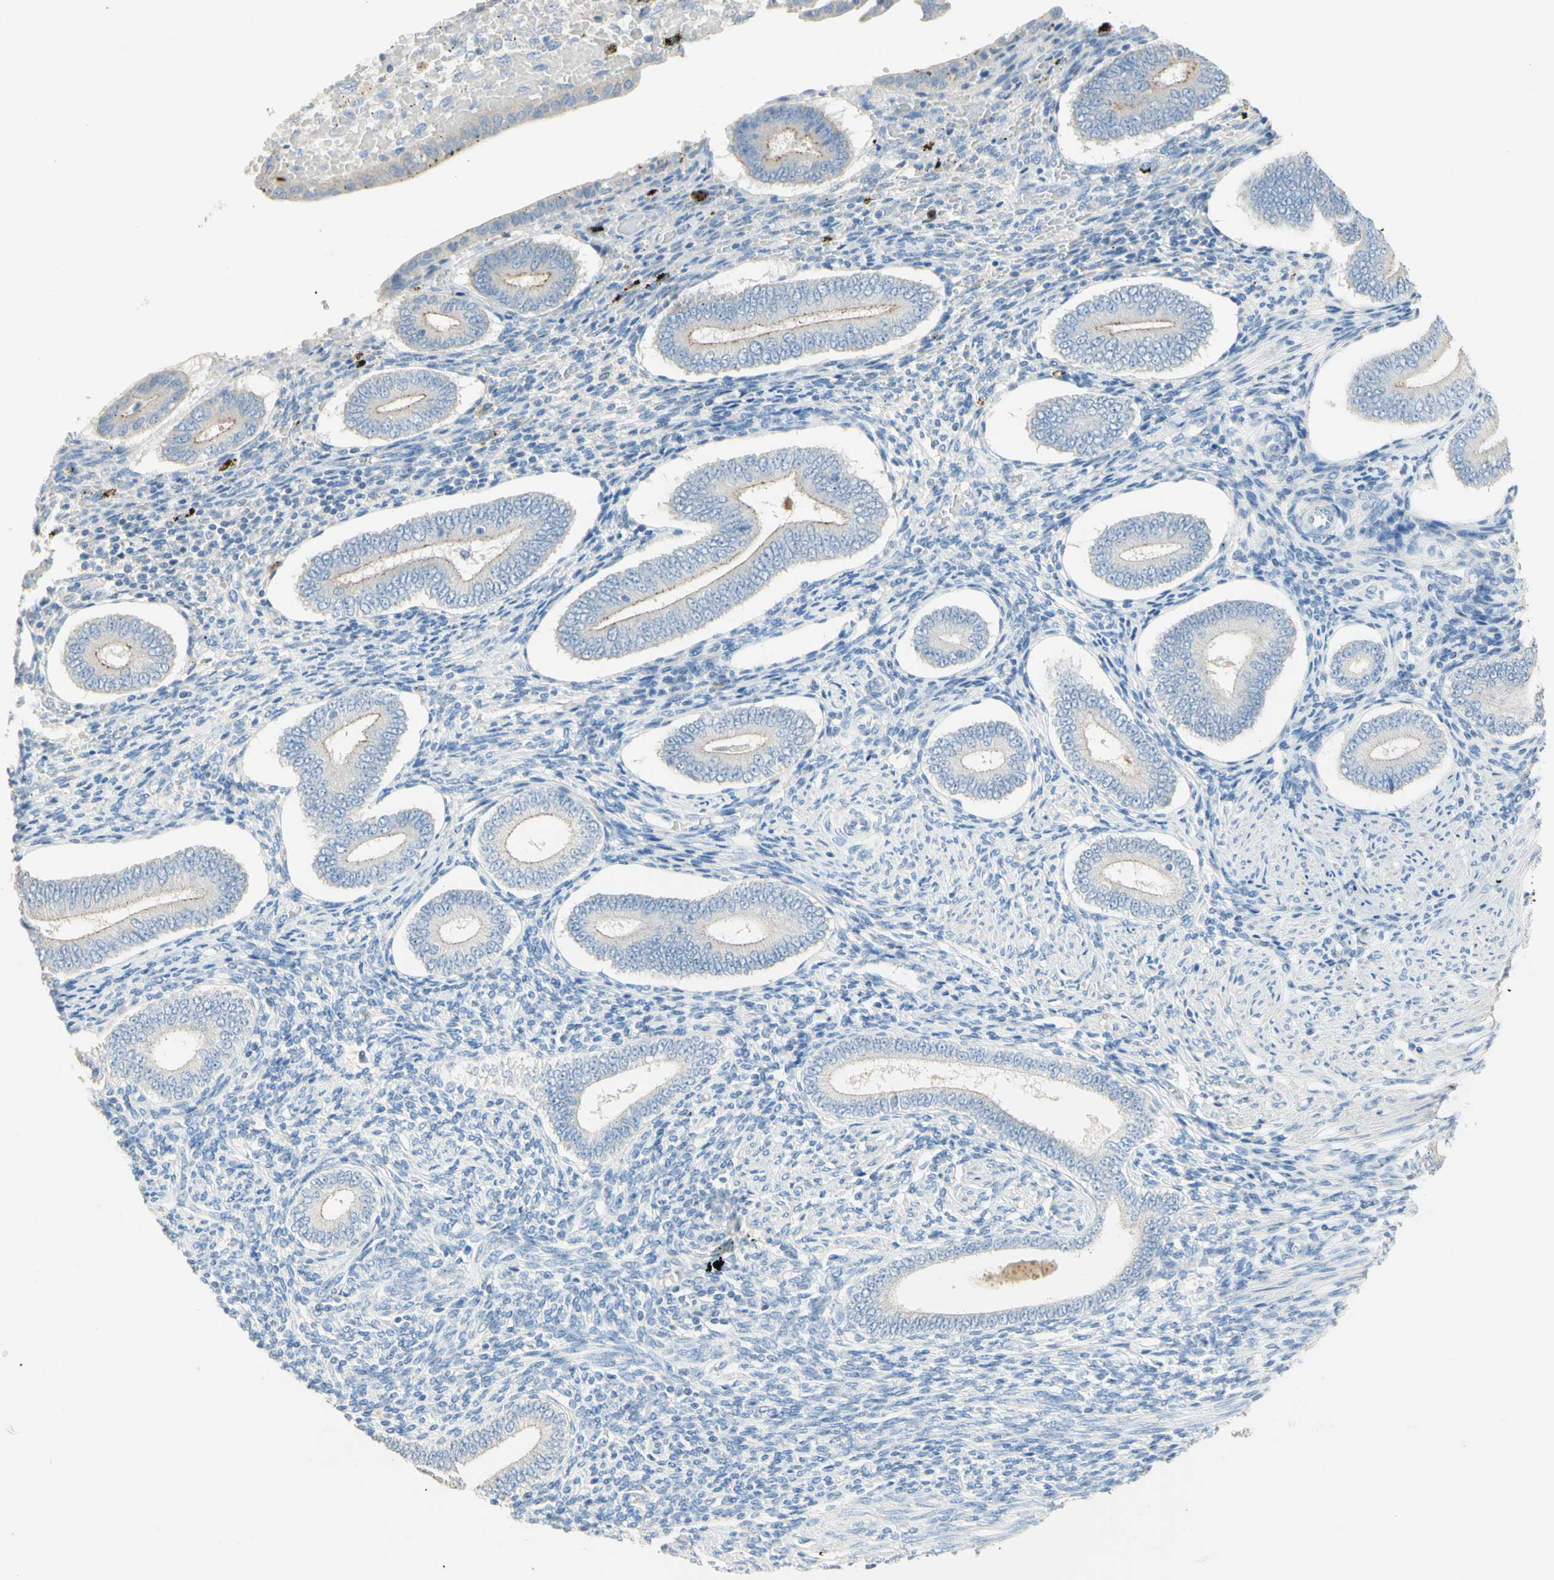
{"staining": {"intensity": "negative", "quantity": "none", "location": "none"}, "tissue": "endometrium", "cell_type": "Cells in endometrial stroma", "image_type": "normal", "snomed": [{"axis": "morphology", "description": "Normal tissue, NOS"}, {"axis": "topography", "description": "Endometrium"}], "caption": "This is a image of immunohistochemistry (IHC) staining of benign endometrium, which shows no expression in cells in endometrial stroma. (DAB (3,3'-diaminobenzidine) IHC visualized using brightfield microscopy, high magnification).", "gene": "NECTIN4", "patient": {"sex": "female", "age": 42}}